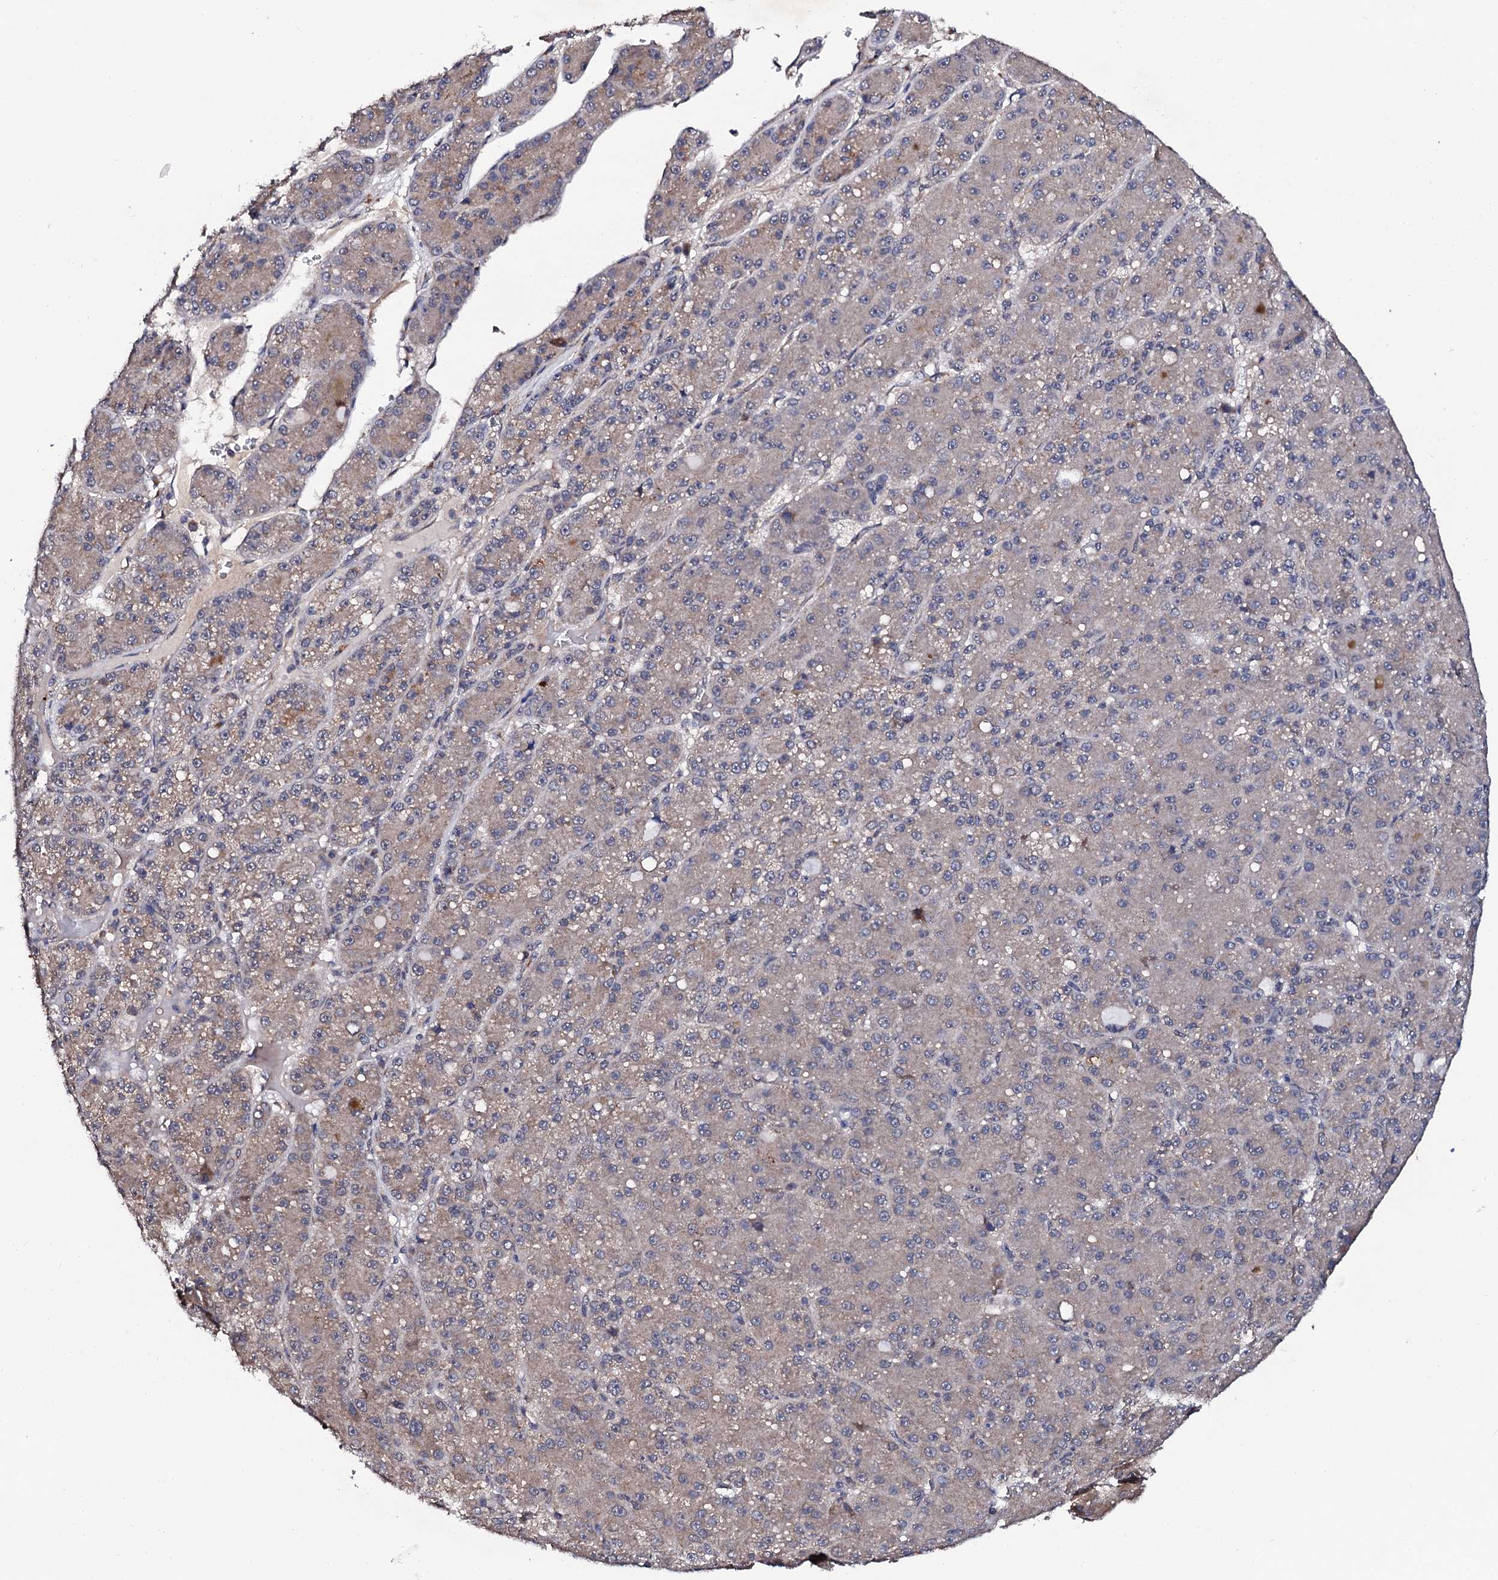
{"staining": {"intensity": "negative", "quantity": "none", "location": "none"}, "tissue": "liver cancer", "cell_type": "Tumor cells", "image_type": "cancer", "snomed": [{"axis": "morphology", "description": "Carcinoma, Hepatocellular, NOS"}, {"axis": "topography", "description": "Liver"}], "caption": "DAB immunohistochemical staining of human liver cancer demonstrates no significant expression in tumor cells.", "gene": "IP6K1", "patient": {"sex": "male", "age": 67}}